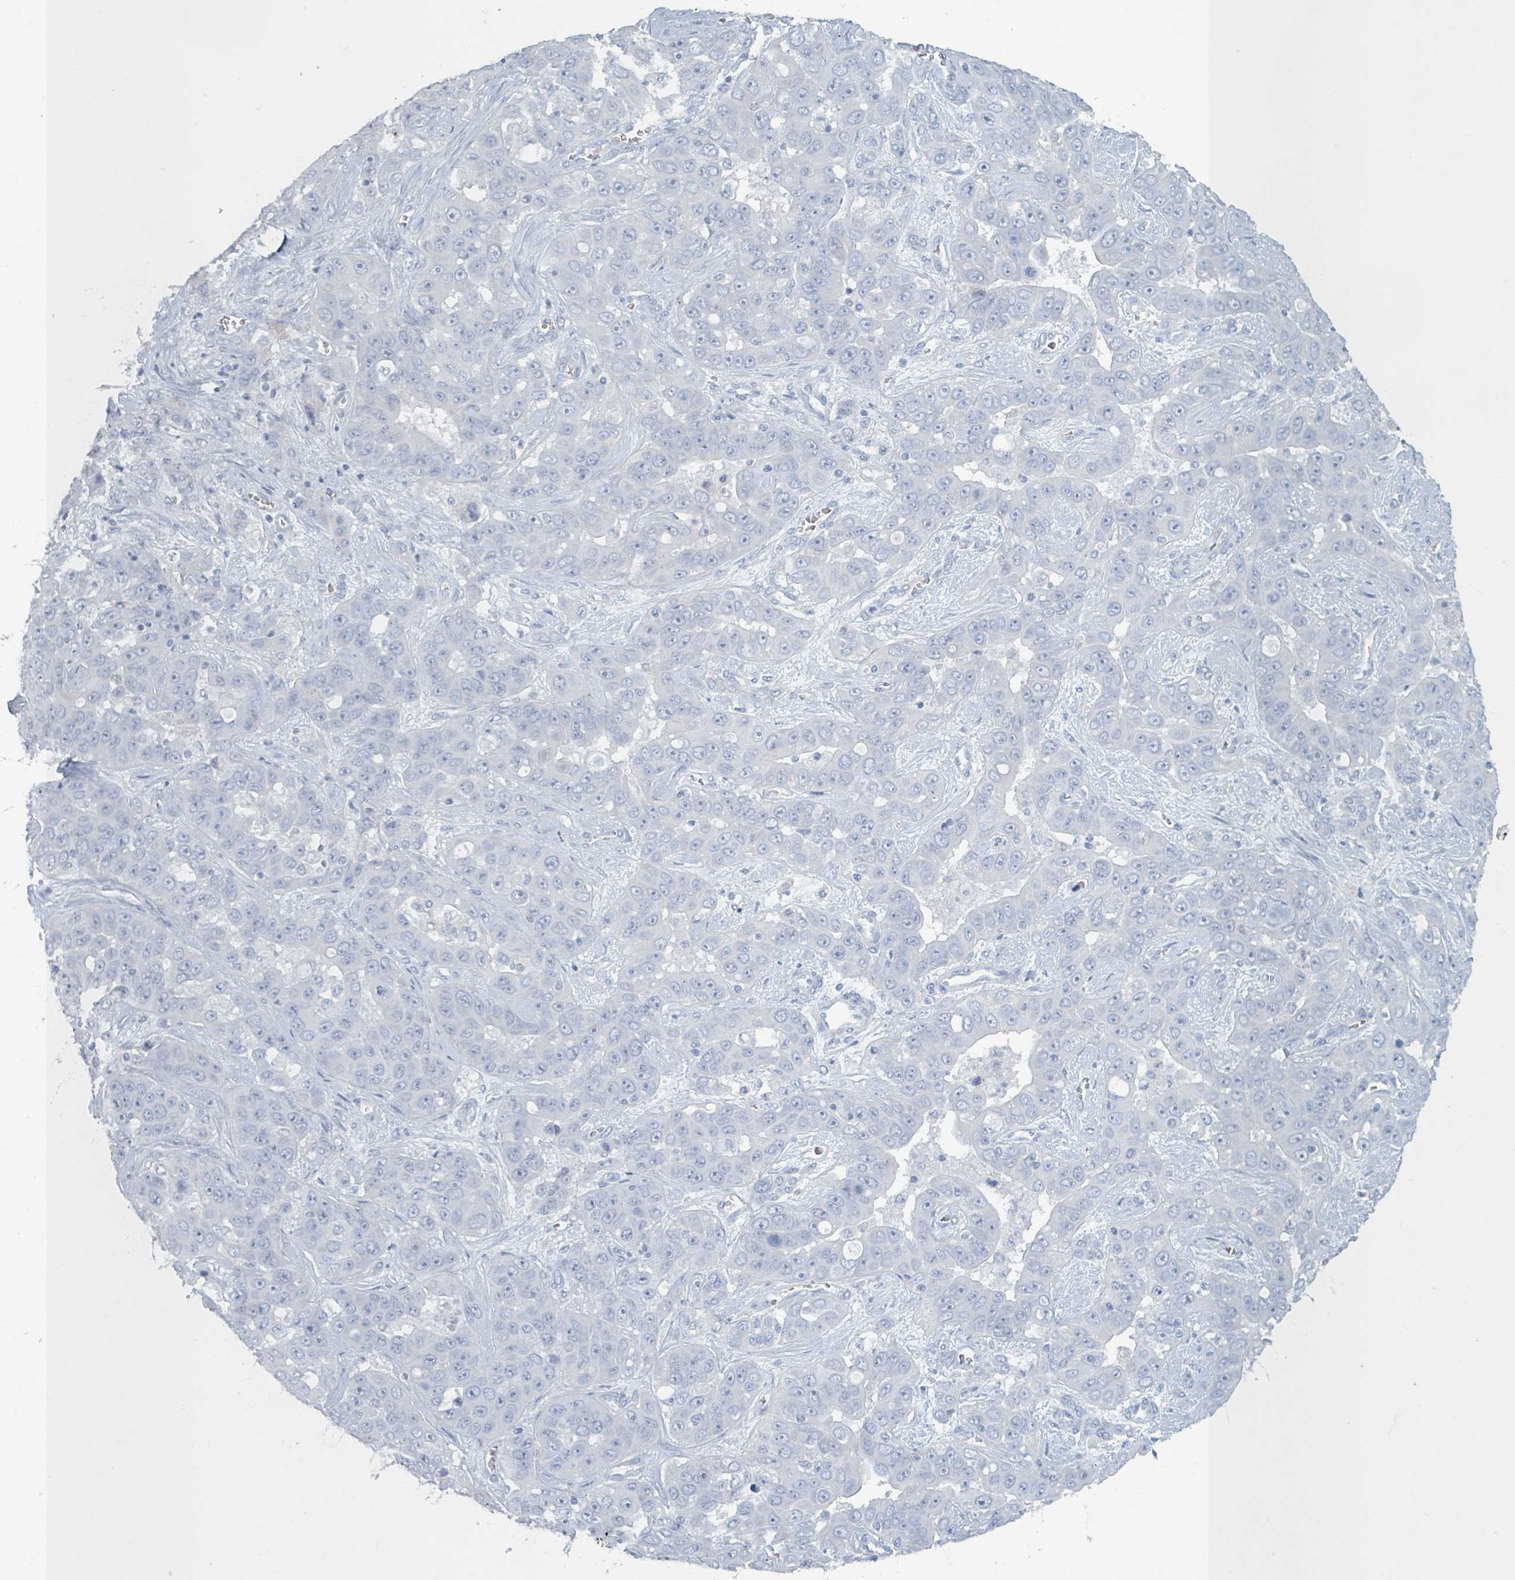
{"staining": {"intensity": "negative", "quantity": "none", "location": "none"}, "tissue": "liver cancer", "cell_type": "Tumor cells", "image_type": "cancer", "snomed": [{"axis": "morphology", "description": "Cholangiocarcinoma"}, {"axis": "topography", "description": "Liver"}], "caption": "A high-resolution image shows immunohistochemistry (IHC) staining of liver cholangiocarcinoma, which shows no significant positivity in tumor cells. (Immunohistochemistry (ihc), brightfield microscopy, high magnification).", "gene": "HEATR5A", "patient": {"sex": "female", "age": 52}}